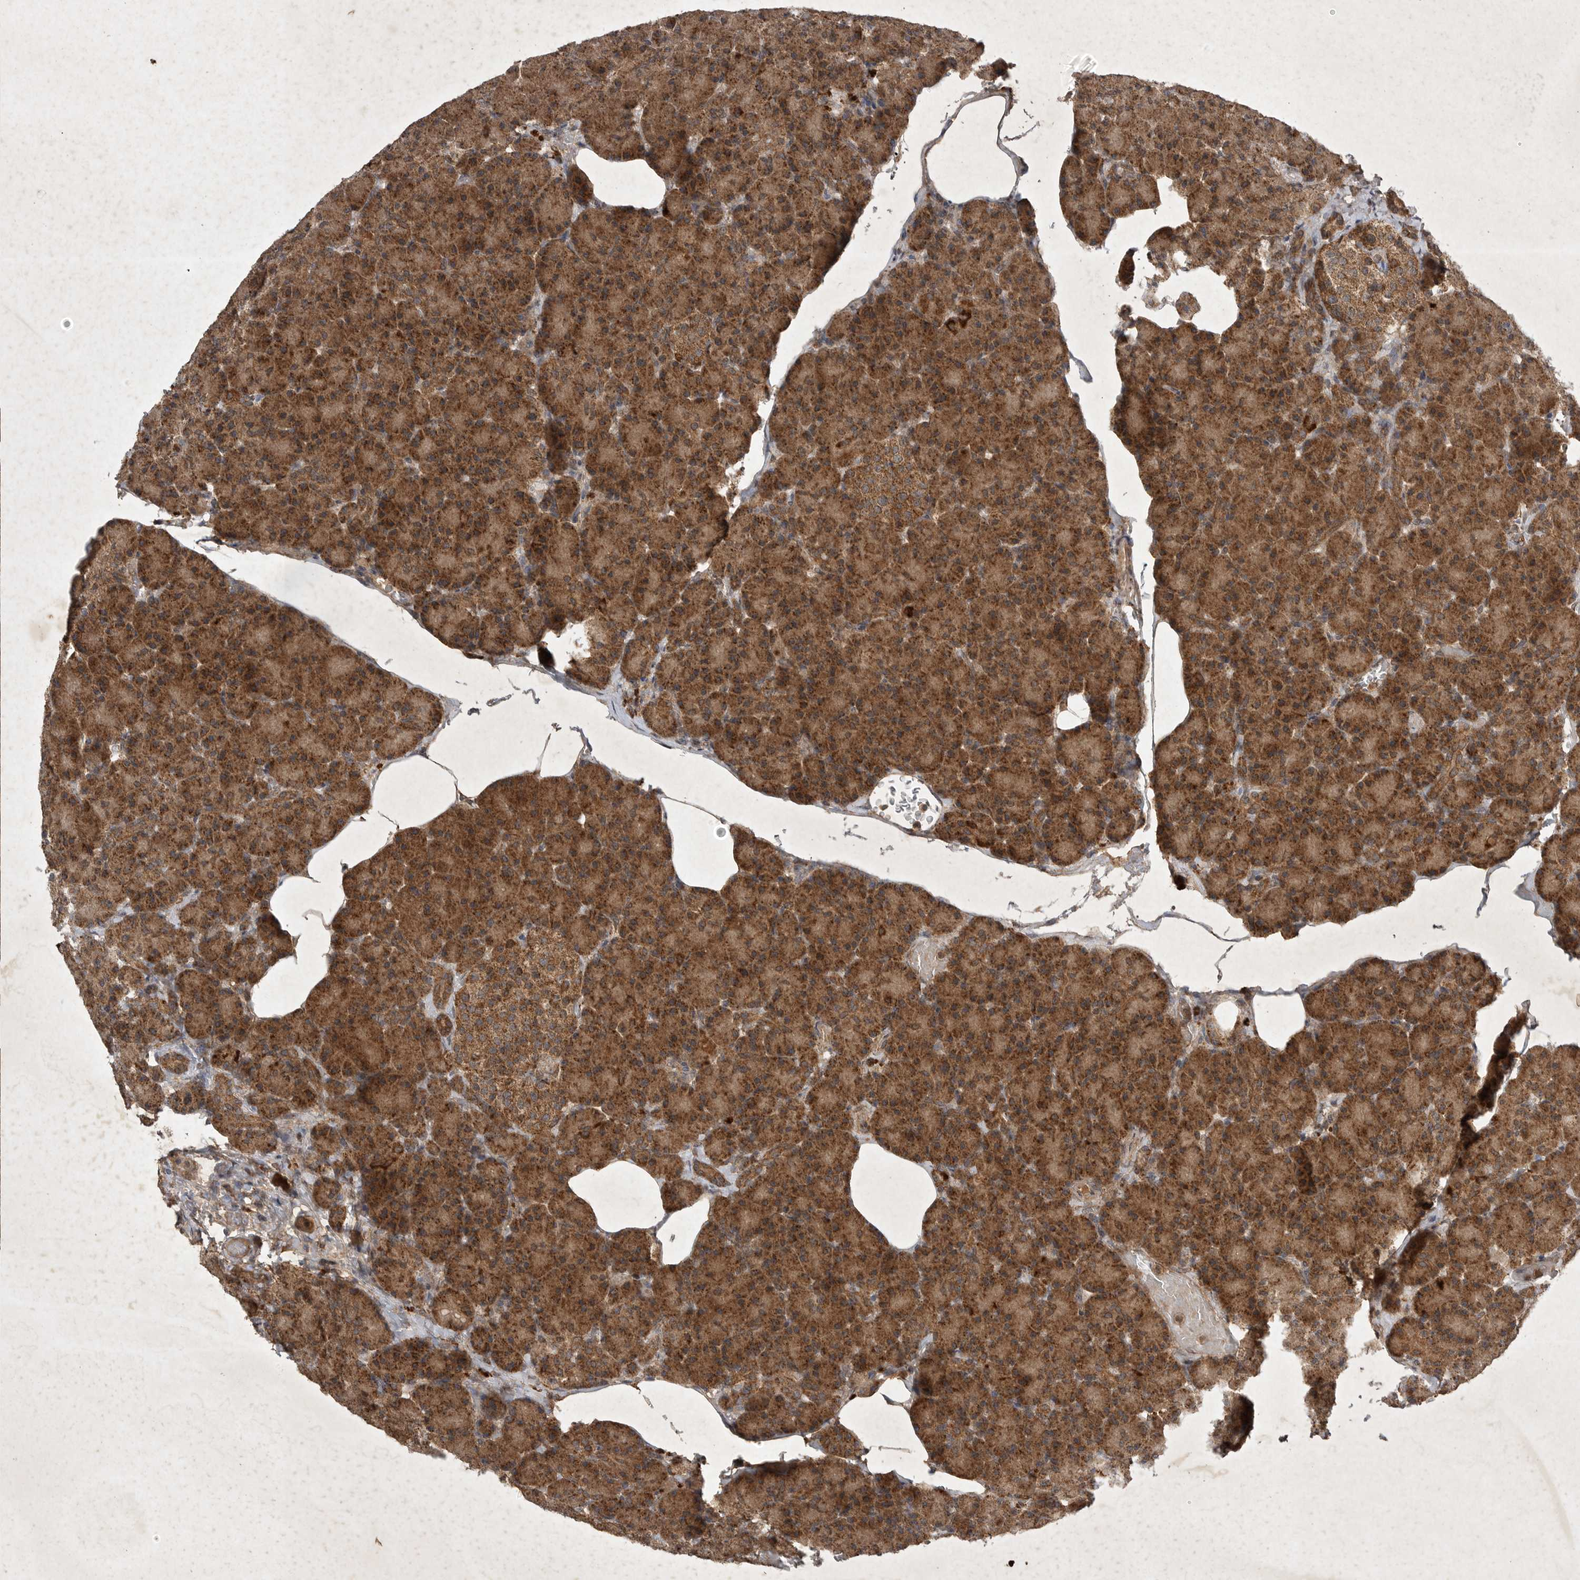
{"staining": {"intensity": "strong", "quantity": ">75%", "location": "cytoplasmic/membranous"}, "tissue": "pancreas", "cell_type": "Exocrine glandular cells", "image_type": "normal", "snomed": [{"axis": "morphology", "description": "Normal tissue, NOS"}, {"axis": "topography", "description": "Pancreas"}], "caption": "Pancreas stained for a protein demonstrates strong cytoplasmic/membranous positivity in exocrine glandular cells. (DAB (3,3'-diaminobenzidine) = brown stain, brightfield microscopy at high magnification).", "gene": "DDR1", "patient": {"sex": "female", "age": 43}}